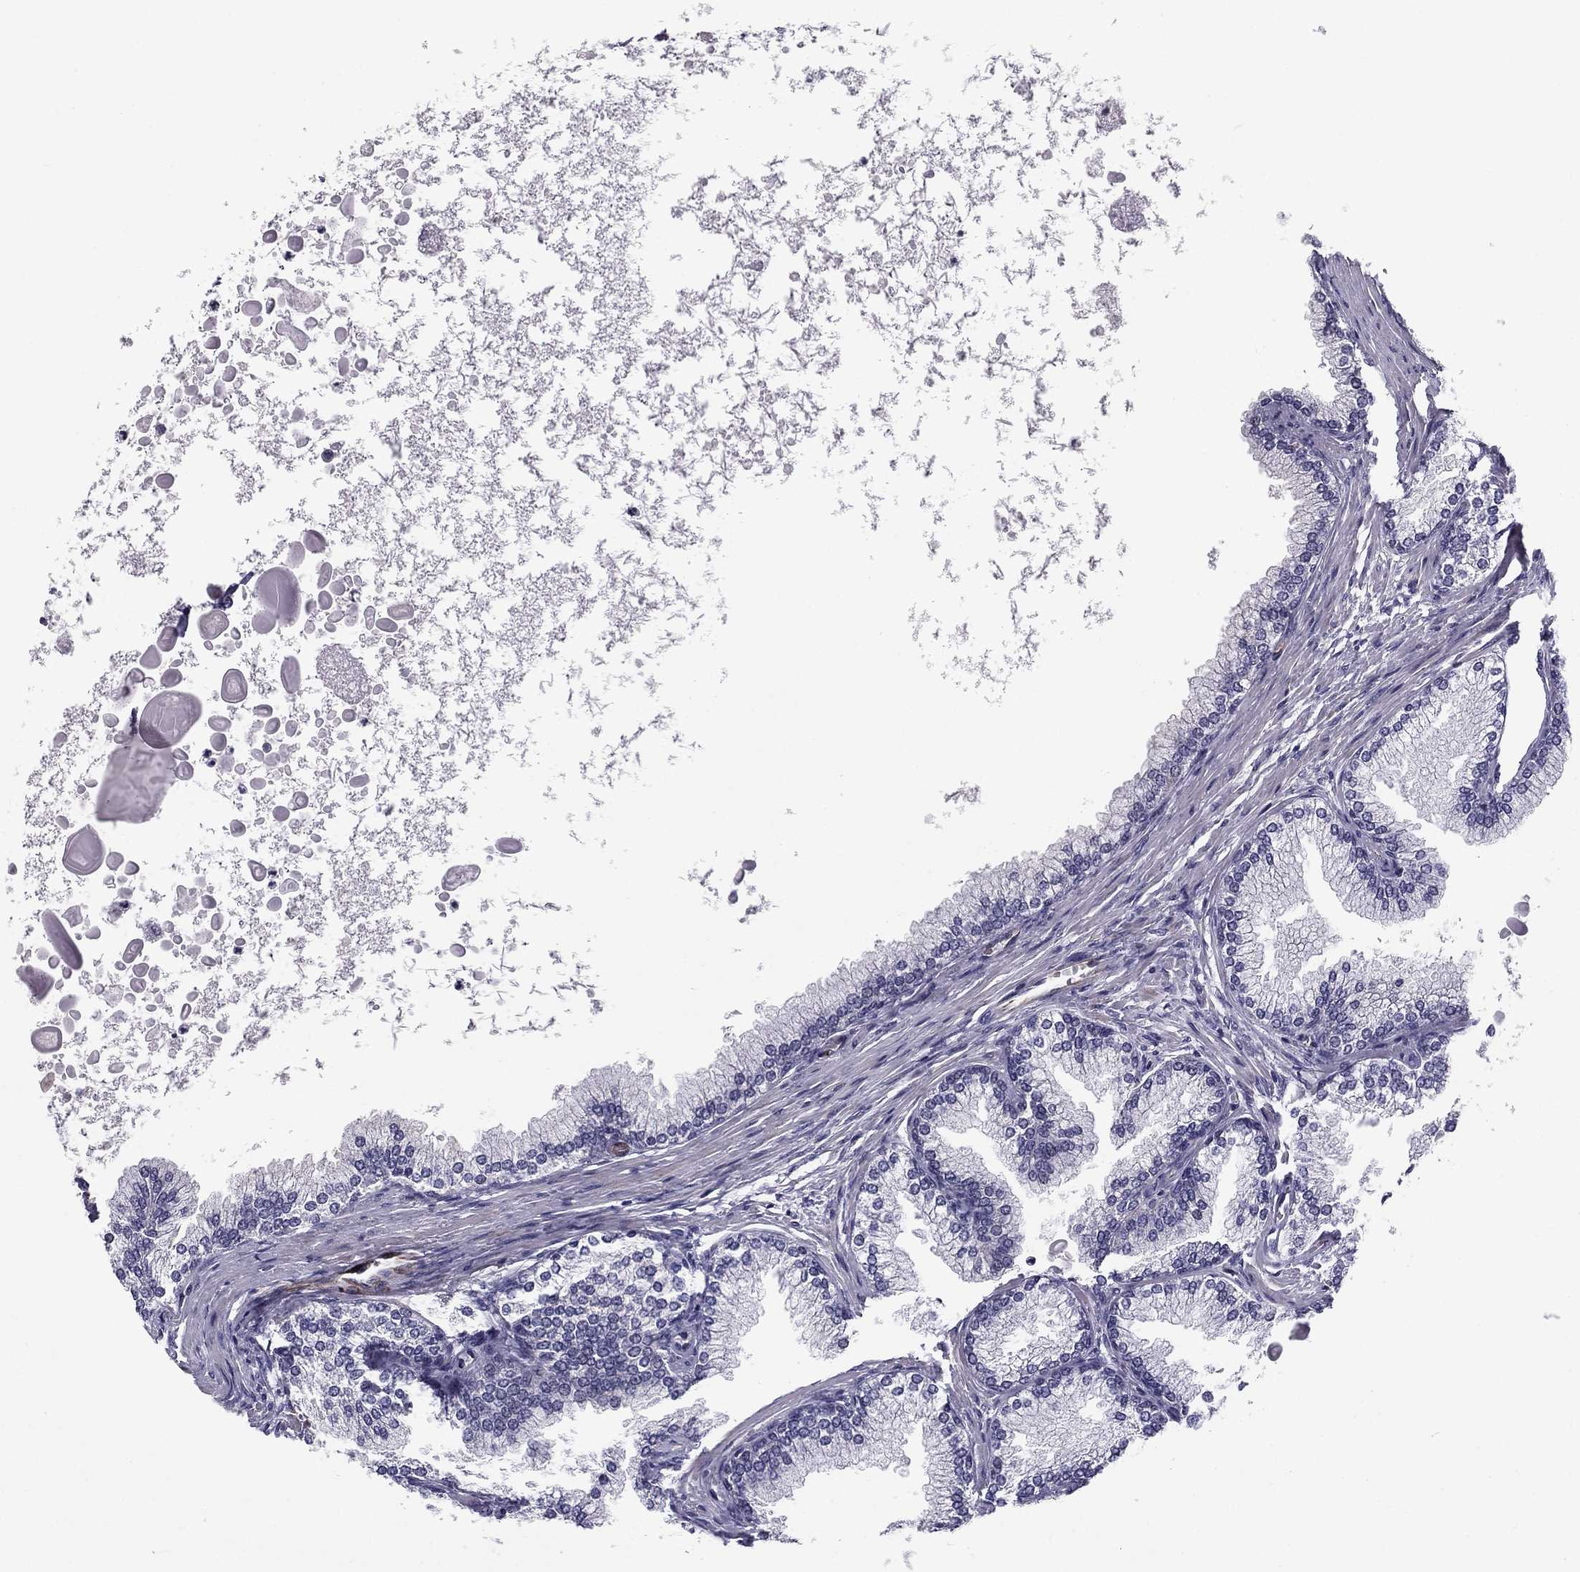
{"staining": {"intensity": "negative", "quantity": "none", "location": "none"}, "tissue": "prostate", "cell_type": "Glandular cells", "image_type": "normal", "snomed": [{"axis": "morphology", "description": "Normal tissue, NOS"}, {"axis": "topography", "description": "Prostate"}], "caption": "The immunohistochemistry image has no significant staining in glandular cells of prostate. The staining was performed using DAB (3,3'-diaminobenzidine) to visualize the protein expression in brown, while the nuclei were stained in blue with hematoxylin (Magnification: 20x).", "gene": "ANKS4B", "patient": {"sex": "male", "age": 72}}